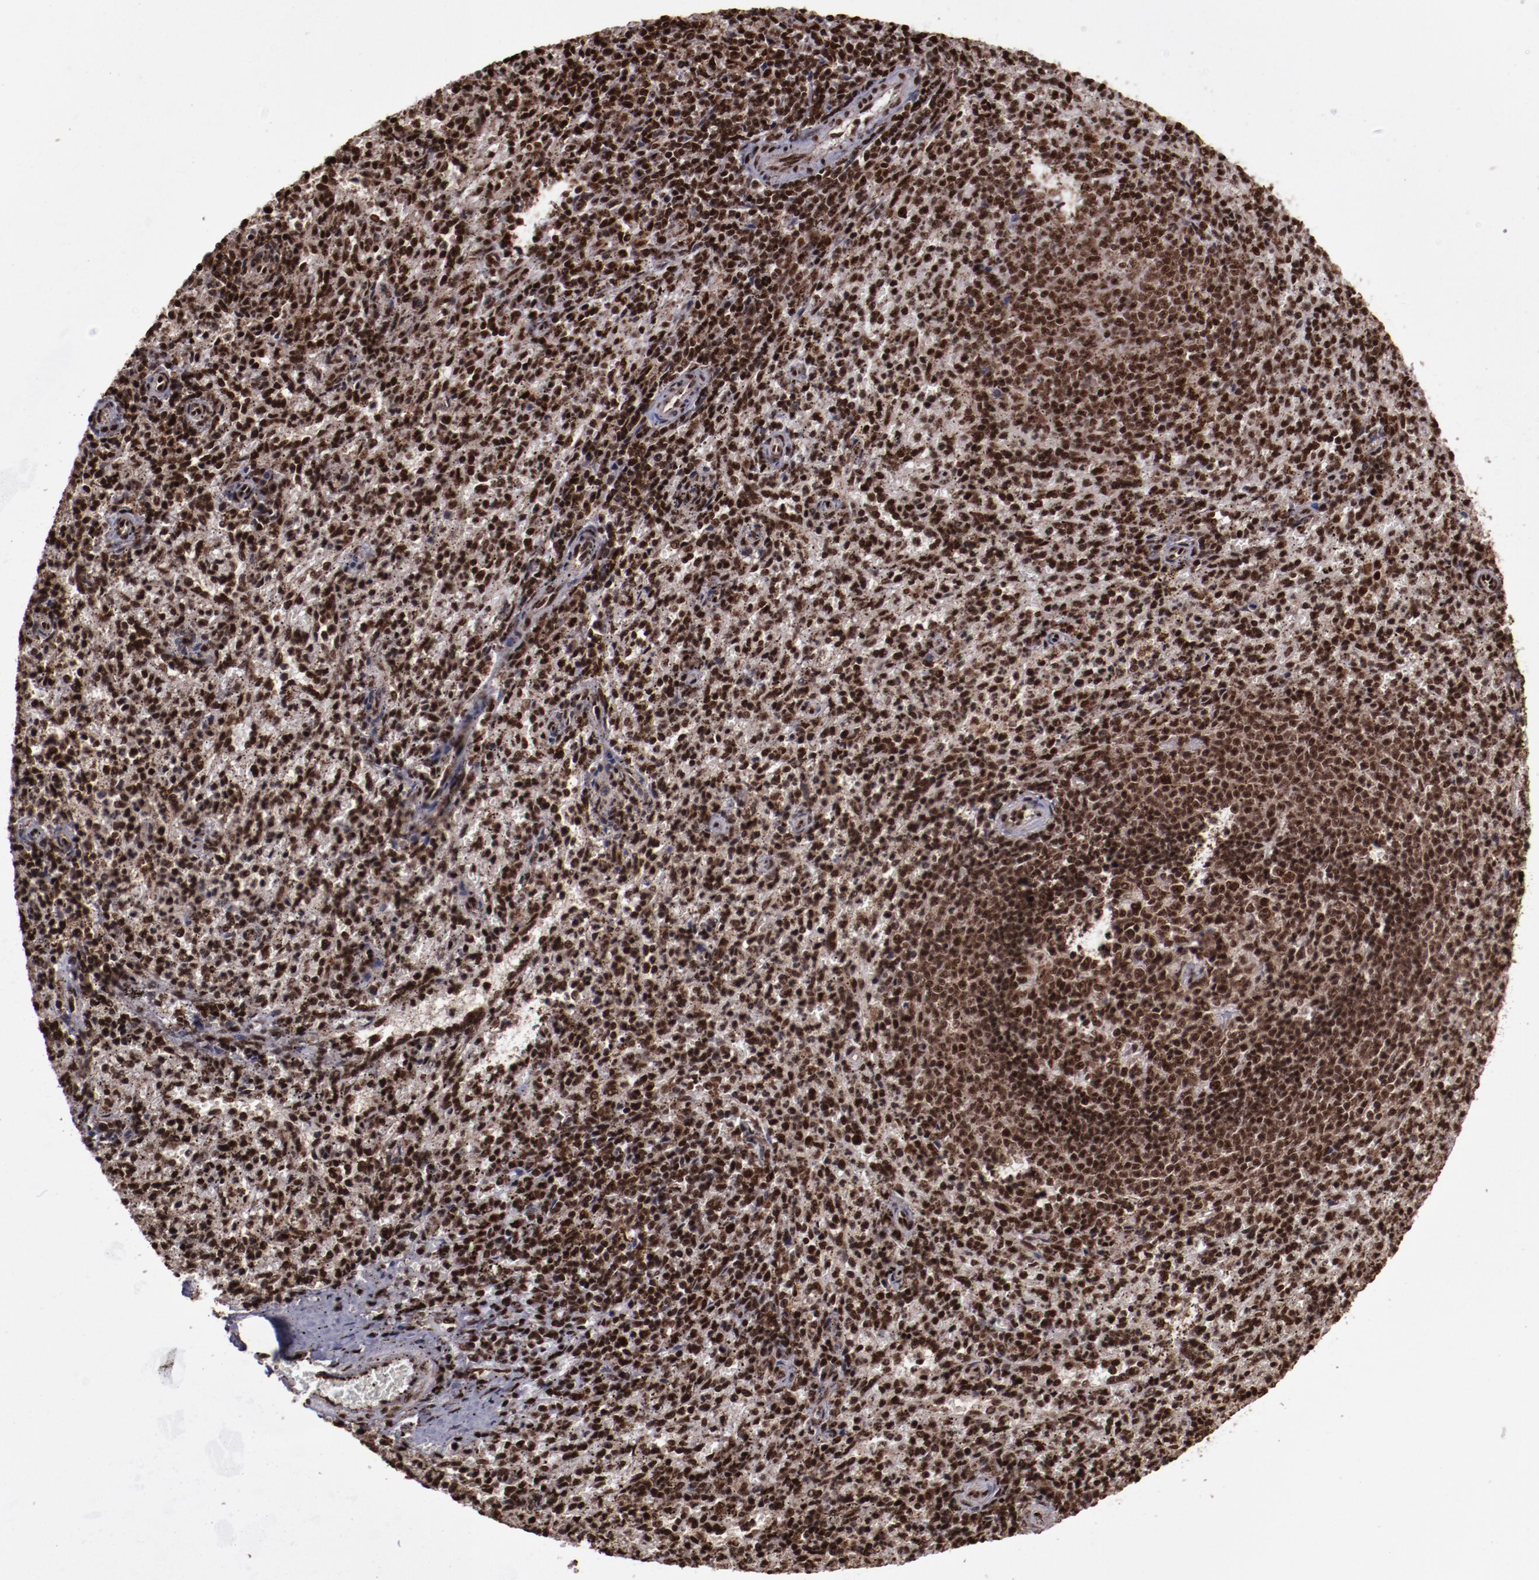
{"staining": {"intensity": "strong", "quantity": ">75%", "location": "nuclear"}, "tissue": "spleen", "cell_type": "Cells in red pulp", "image_type": "normal", "snomed": [{"axis": "morphology", "description": "Normal tissue, NOS"}, {"axis": "topography", "description": "Spleen"}], "caption": "High-power microscopy captured an immunohistochemistry (IHC) micrograph of normal spleen, revealing strong nuclear staining in about >75% of cells in red pulp.", "gene": "SNW1", "patient": {"sex": "female", "age": 10}}